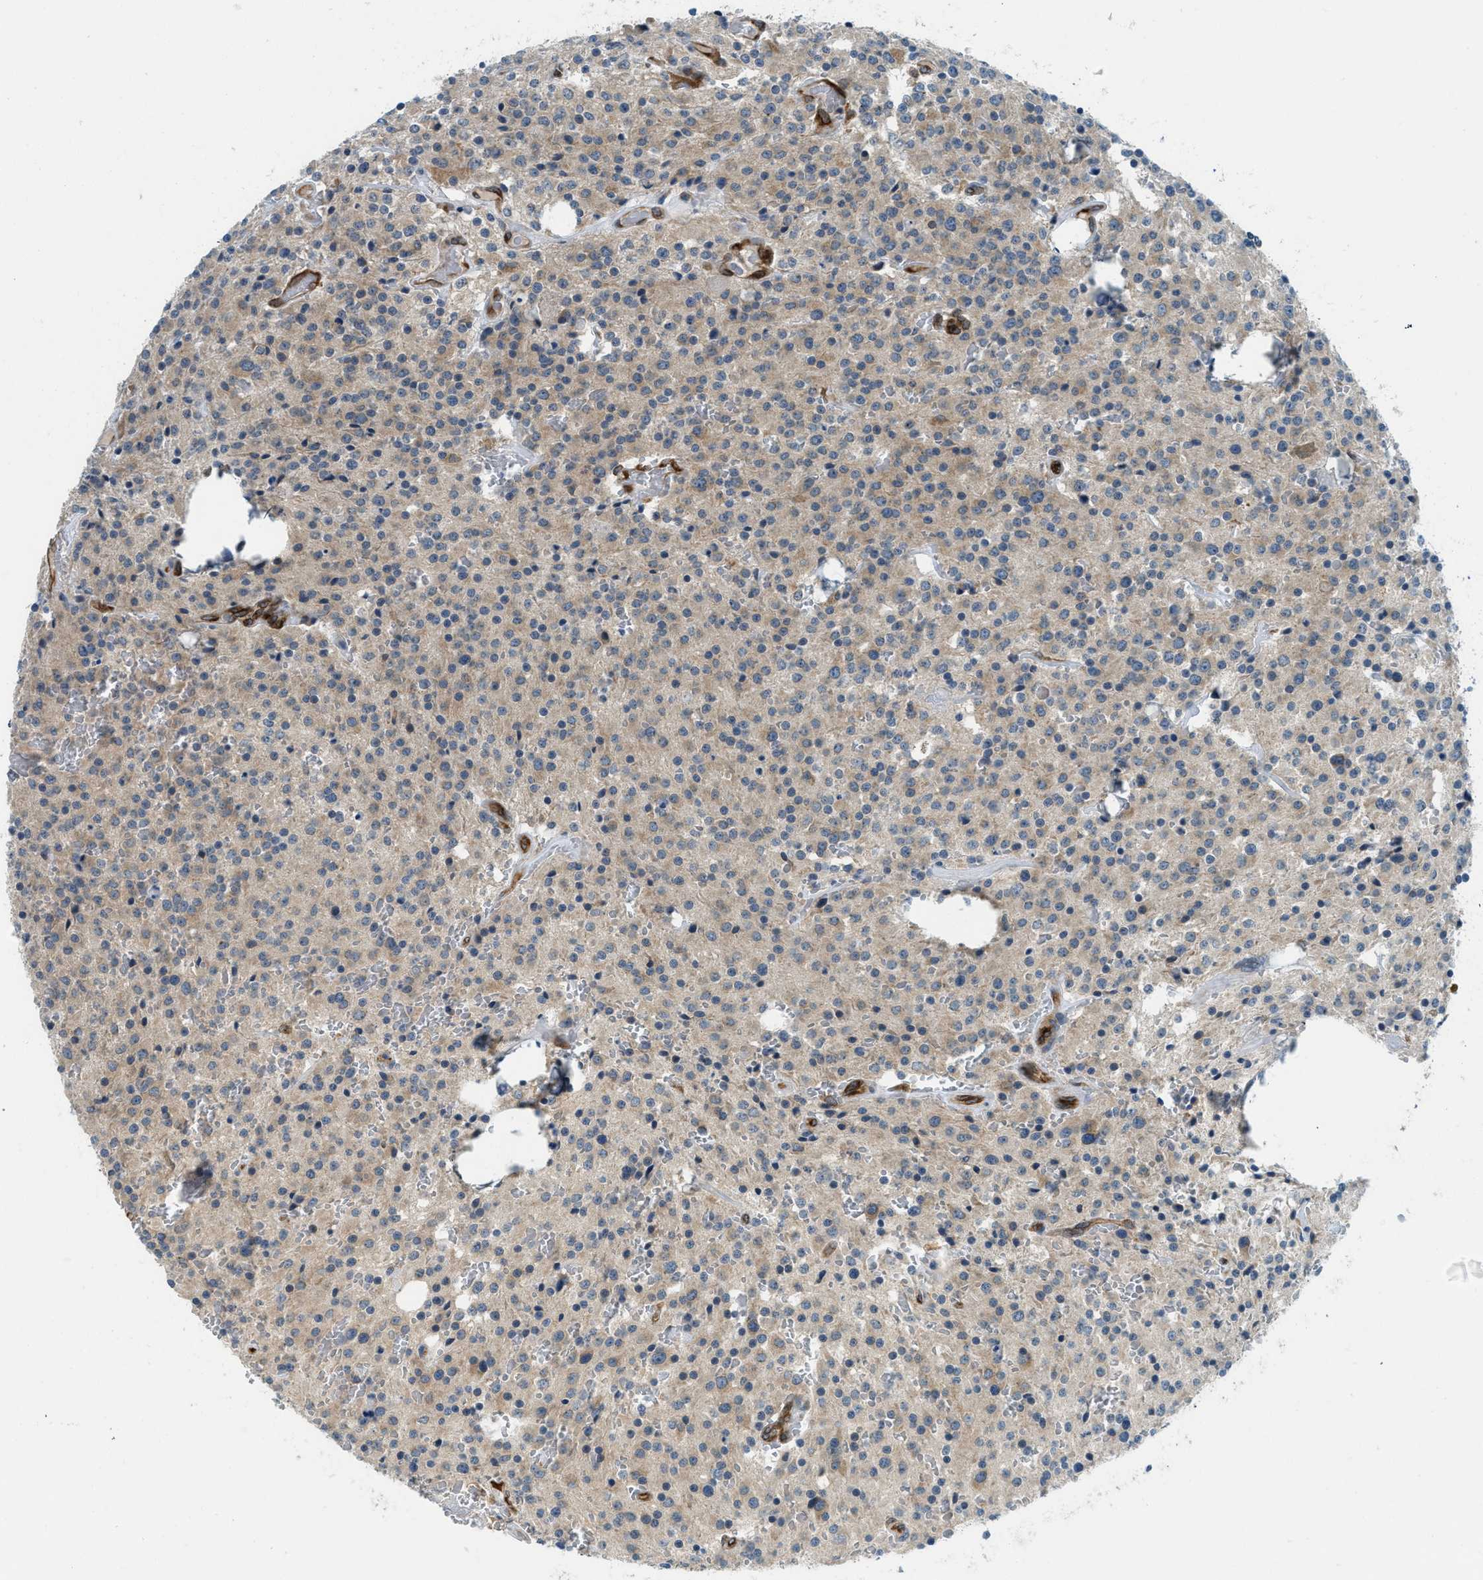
{"staining": {"intensity": "weak", "quantity": ">75%", "location": "cytoplasmic/membranous"}, "tissue": "glioma", "cell_type": "Tumor cells", "image_type": "cancer", "snomed": [{"axis": "morphology", "description": "Glioma, malignant, Low grade"}, {"axis": "topography", "description": "Brain"}], "caption": "DAB (3,3'-diaminobenzidine) immunohistochemical staining of glioma displays weak cytoplasmic/membranous protein staining in about >75% of tumor cells. Using DAB (3,3'-diaminobenzidine) (brown) and hematoxylin (blue) stains, captured at high magnification using brightfield microscopy.", "gene": "BCAP31", "patient": {"sex": "male", "age": 58}}